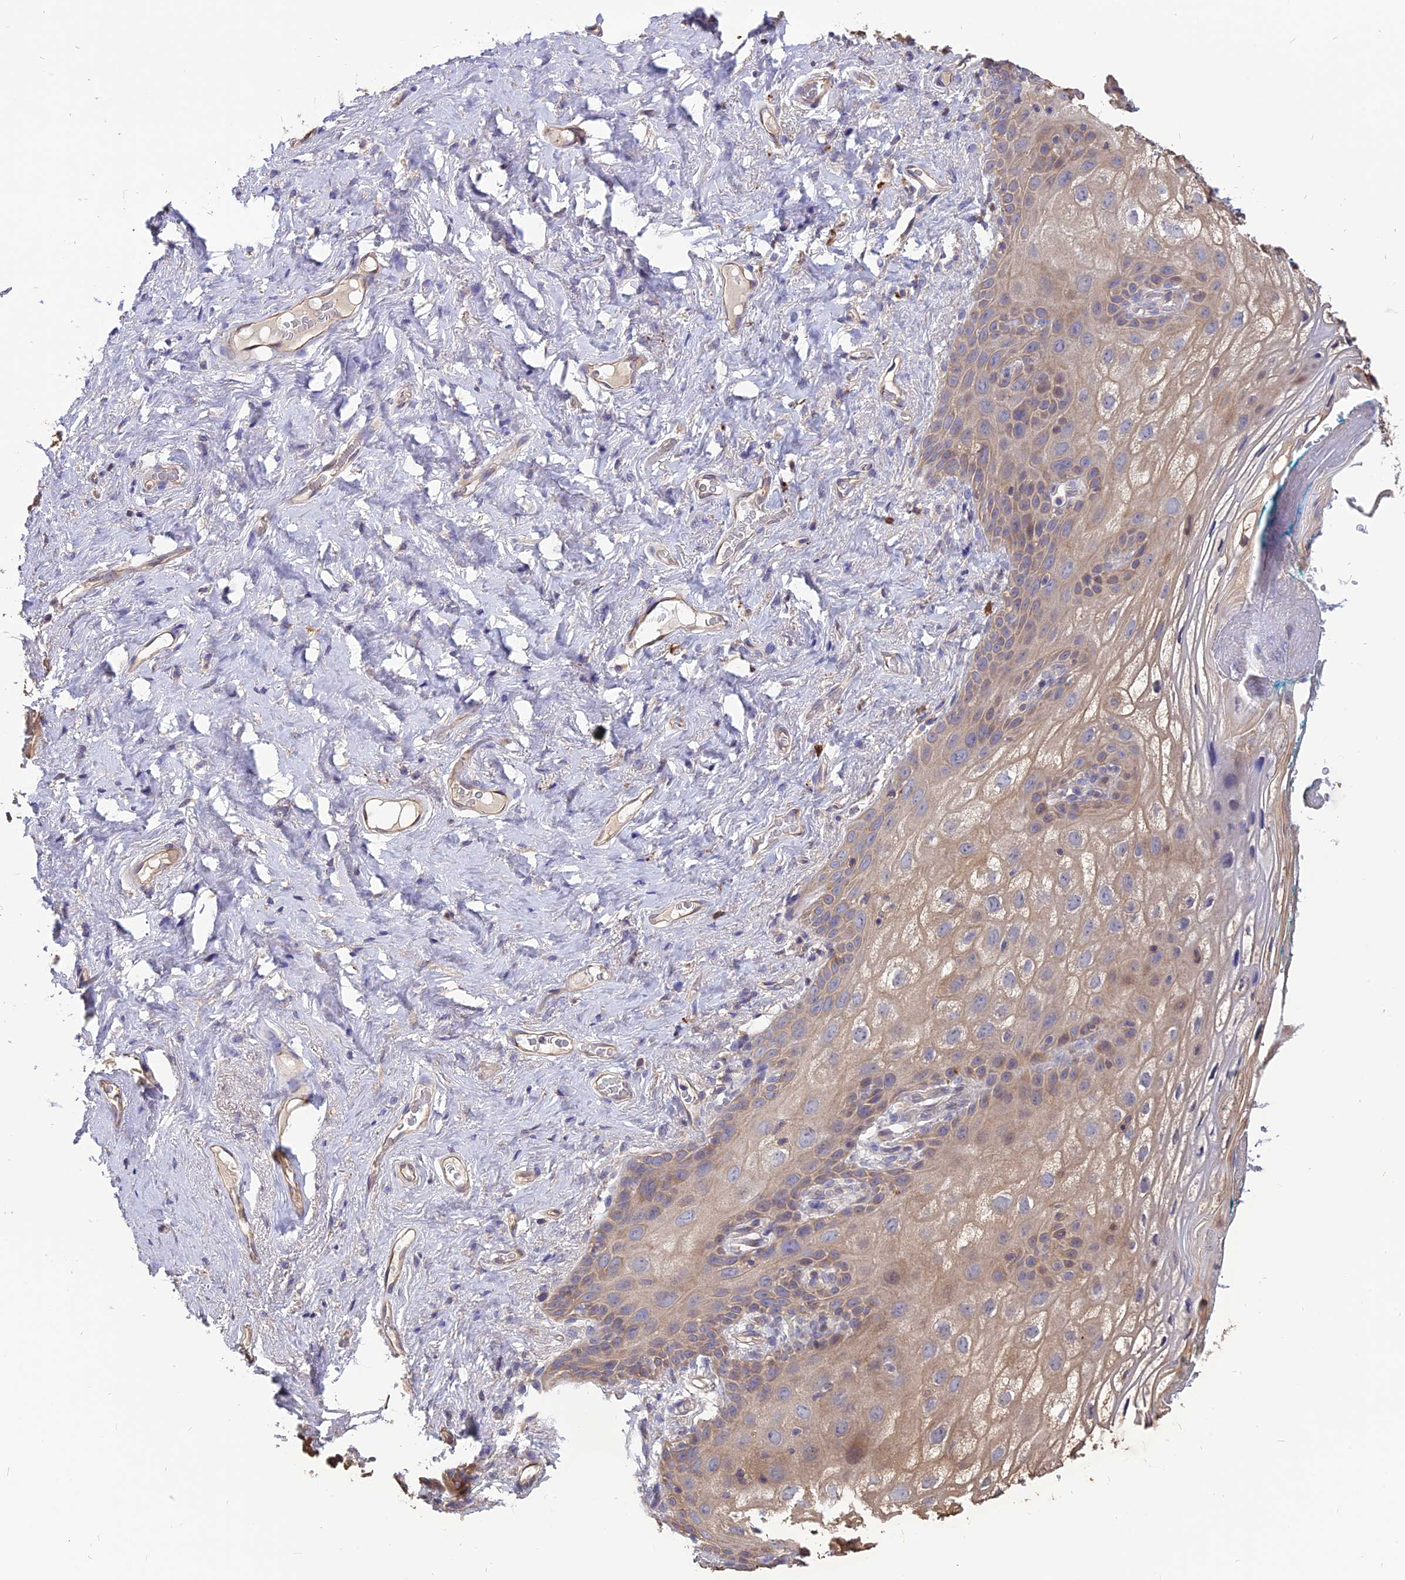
{"staining": {"intensity": "weak", "quantity": ">75%", "location": "cytoplasmic/membranous"}, "tissue": "vagina", "cell_type": "Squamous epithelial cells", "image_type": "normal", "snomed": [{"axis": "morphology", "description": "Normal tissue, NOS"}, {"axis": "topography", "description": "Vagina"}], "caption": "A high-resolution photomicrograph shows immunohistochemistry (IHC) staining of normal vagina, which shows weak cytoplasmic/membranous expression in approximately >75% of squamous epithelial cells.", "gene": "CARMIL2", "patient": {"sex": "female", "age": 68}}